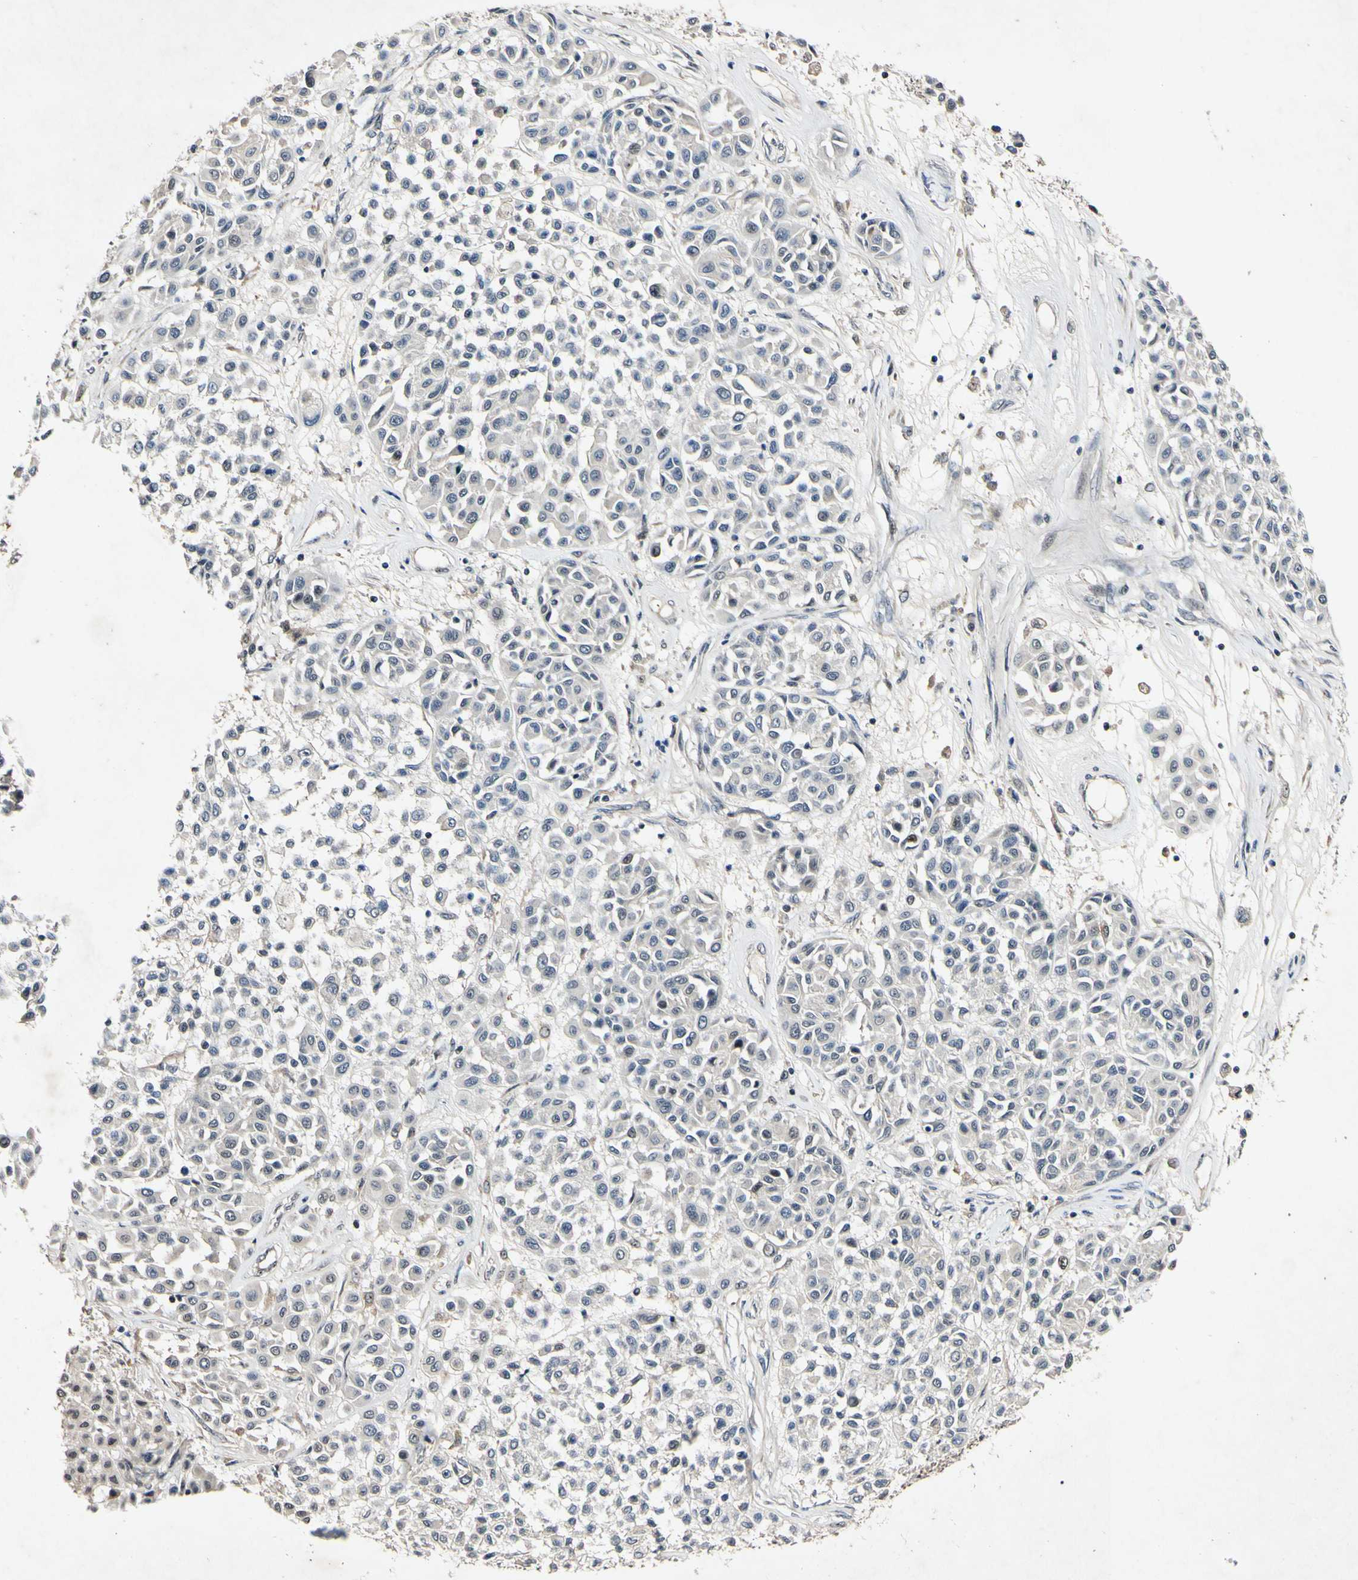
{"staining": {"intensity": "negative", "quantity": "none", "location": "none"}, "tissue": "melanoma", "cell_type": "Tumor cells", "image_type": "cancer", "snomed": [{"axis": "morphology", "description": "Malignant melanoma, Metastatic site"}, {"axis": "topography", "description": "Soft tissue"}], "caption": "Malignant melanoma (metastatic site) stained for a protein using immunohistochemistry exhibits no positivity tumor cells.", "gene": "POLR2F", "patient": {"sex": "male", "age": 41}}